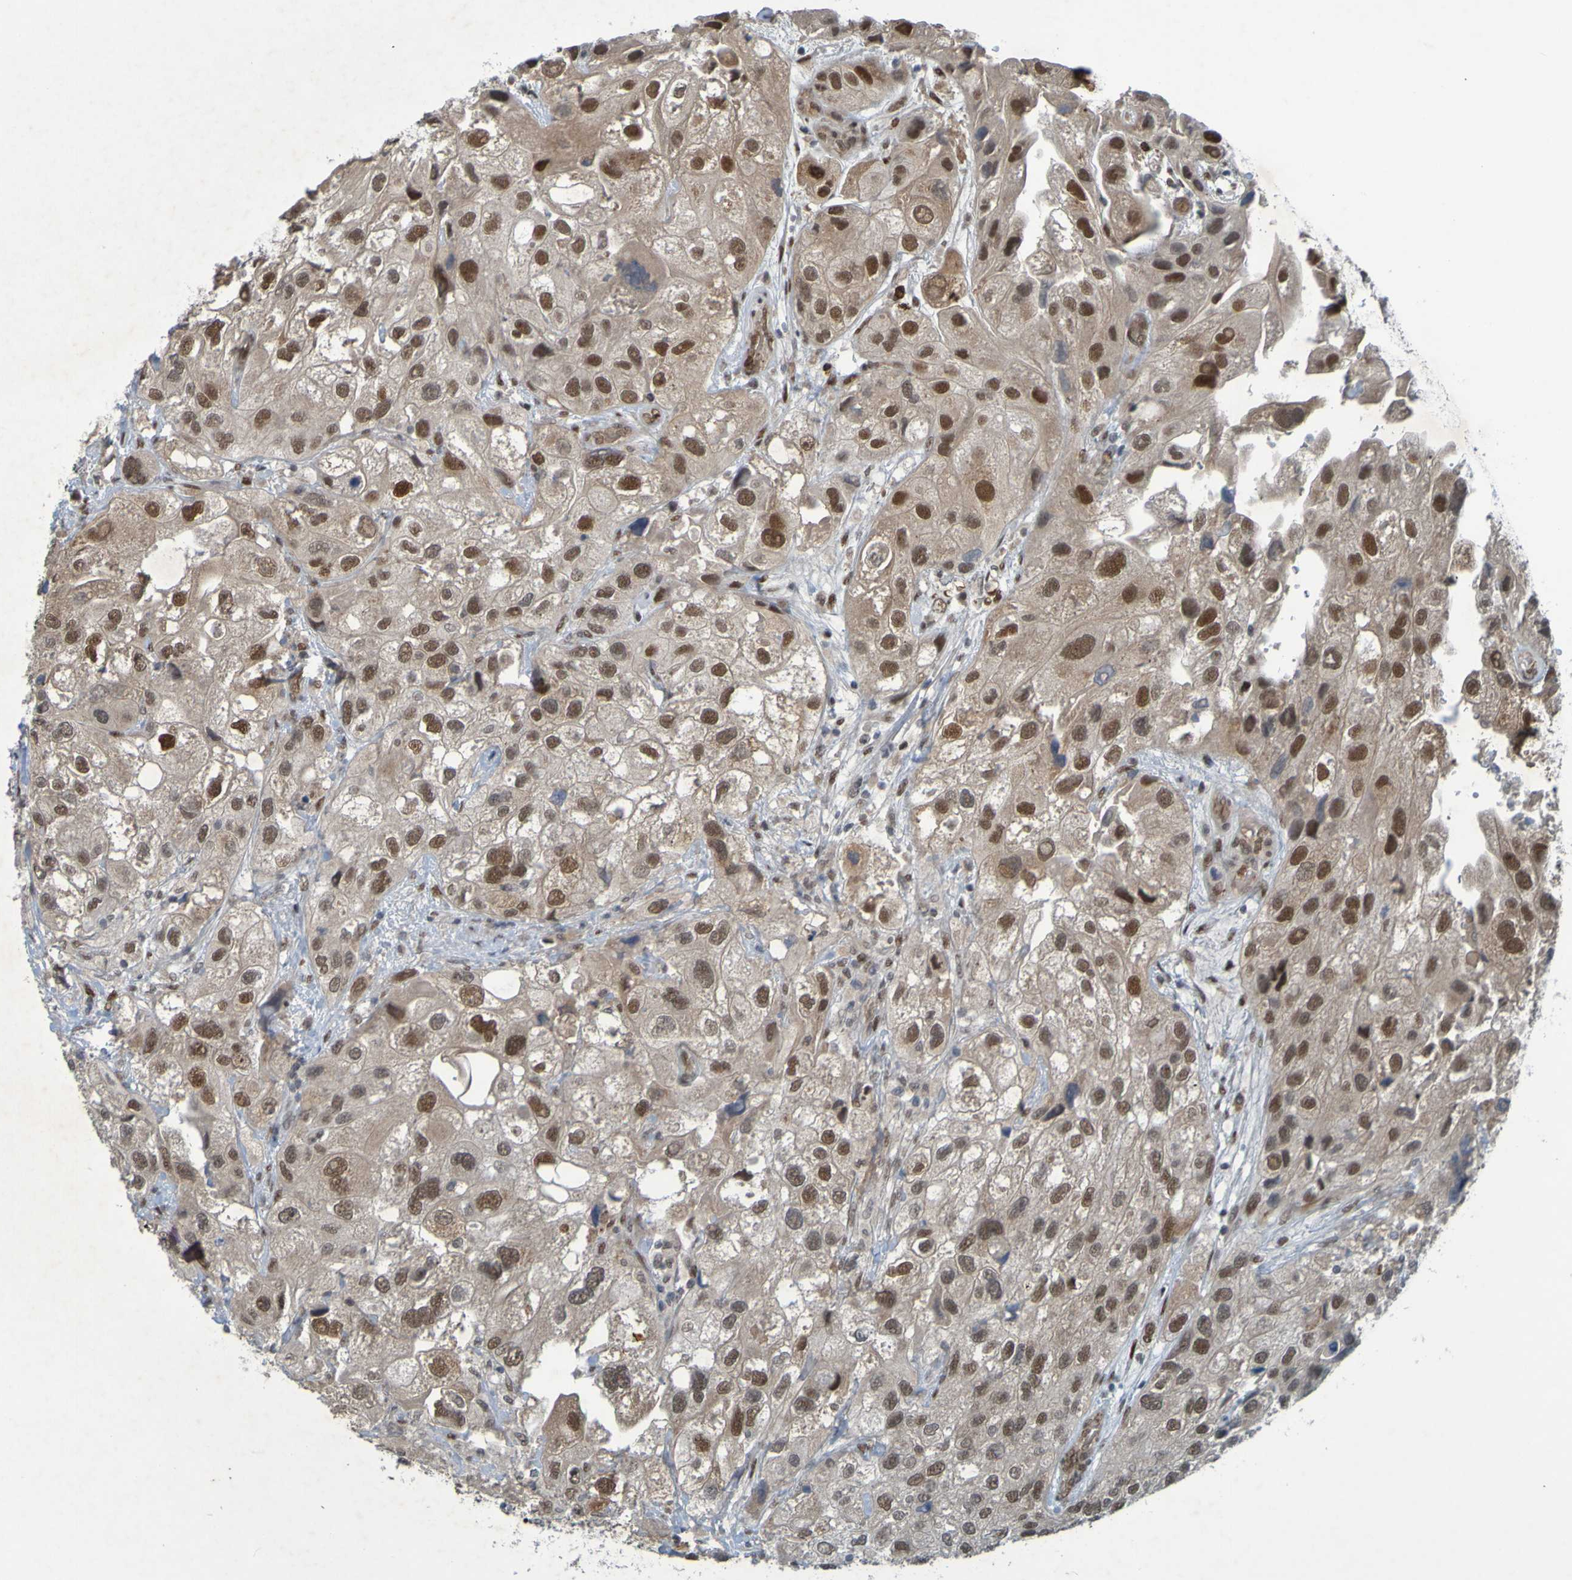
{"staining": {"intensity": "moderate", "quantity": ">75%", "location": "nuclear"}, "tissue": "urothelial cancer", "cell_type": "Tumor cells", "image_type": "cancer", "snomed": [{"axis": "morphology", "description": "Urothelial carcinoma, High grade"}, {"axis": "topography", "description": "Urinary bladder"}], "caption": "Urothelial cancer stained with immunohistochemistry (IHC) shows moderate nuclear staining in approximately >75% of tumor cells.", "gene": "MCPH1", "patient": {"sex": "female", "age": 64}}